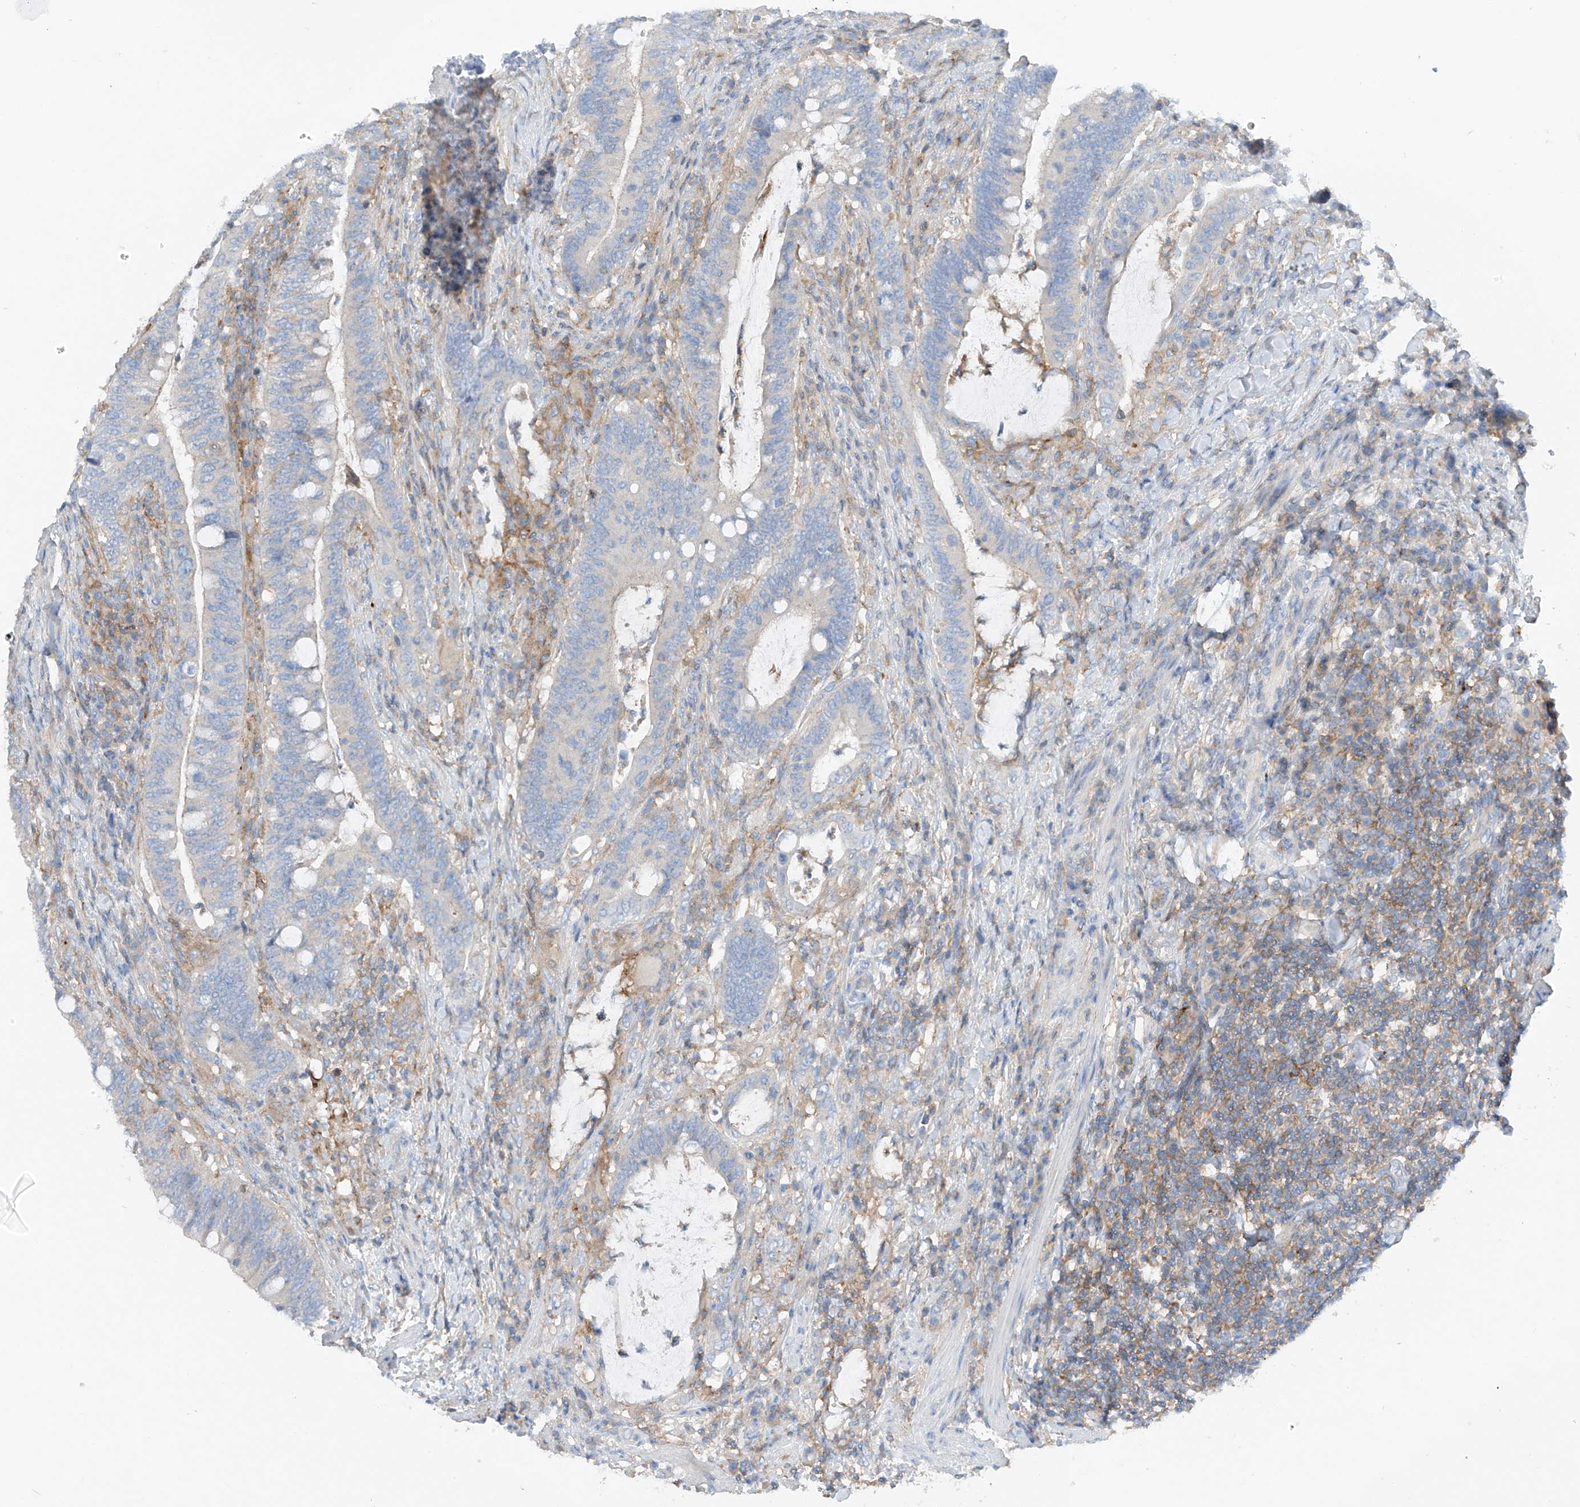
{"staining": {"intensity": "negative", "quantity": "none", "location": "none"}, "tissue": "colorectal cancer", "cell_type": "Tumor cells", "image_type": "cancer", "snomed": [{"axis": "morphology", "description": "Adenocarcinoma, NOS"}, {"axis": "topography", "description": "Colon"}], "caption": "Tumor cells are negative for brown protein staining in adenocarcinoma (colorectal).", "gene": "NALCN", "patient": {"sex": "female", "age": 66}}